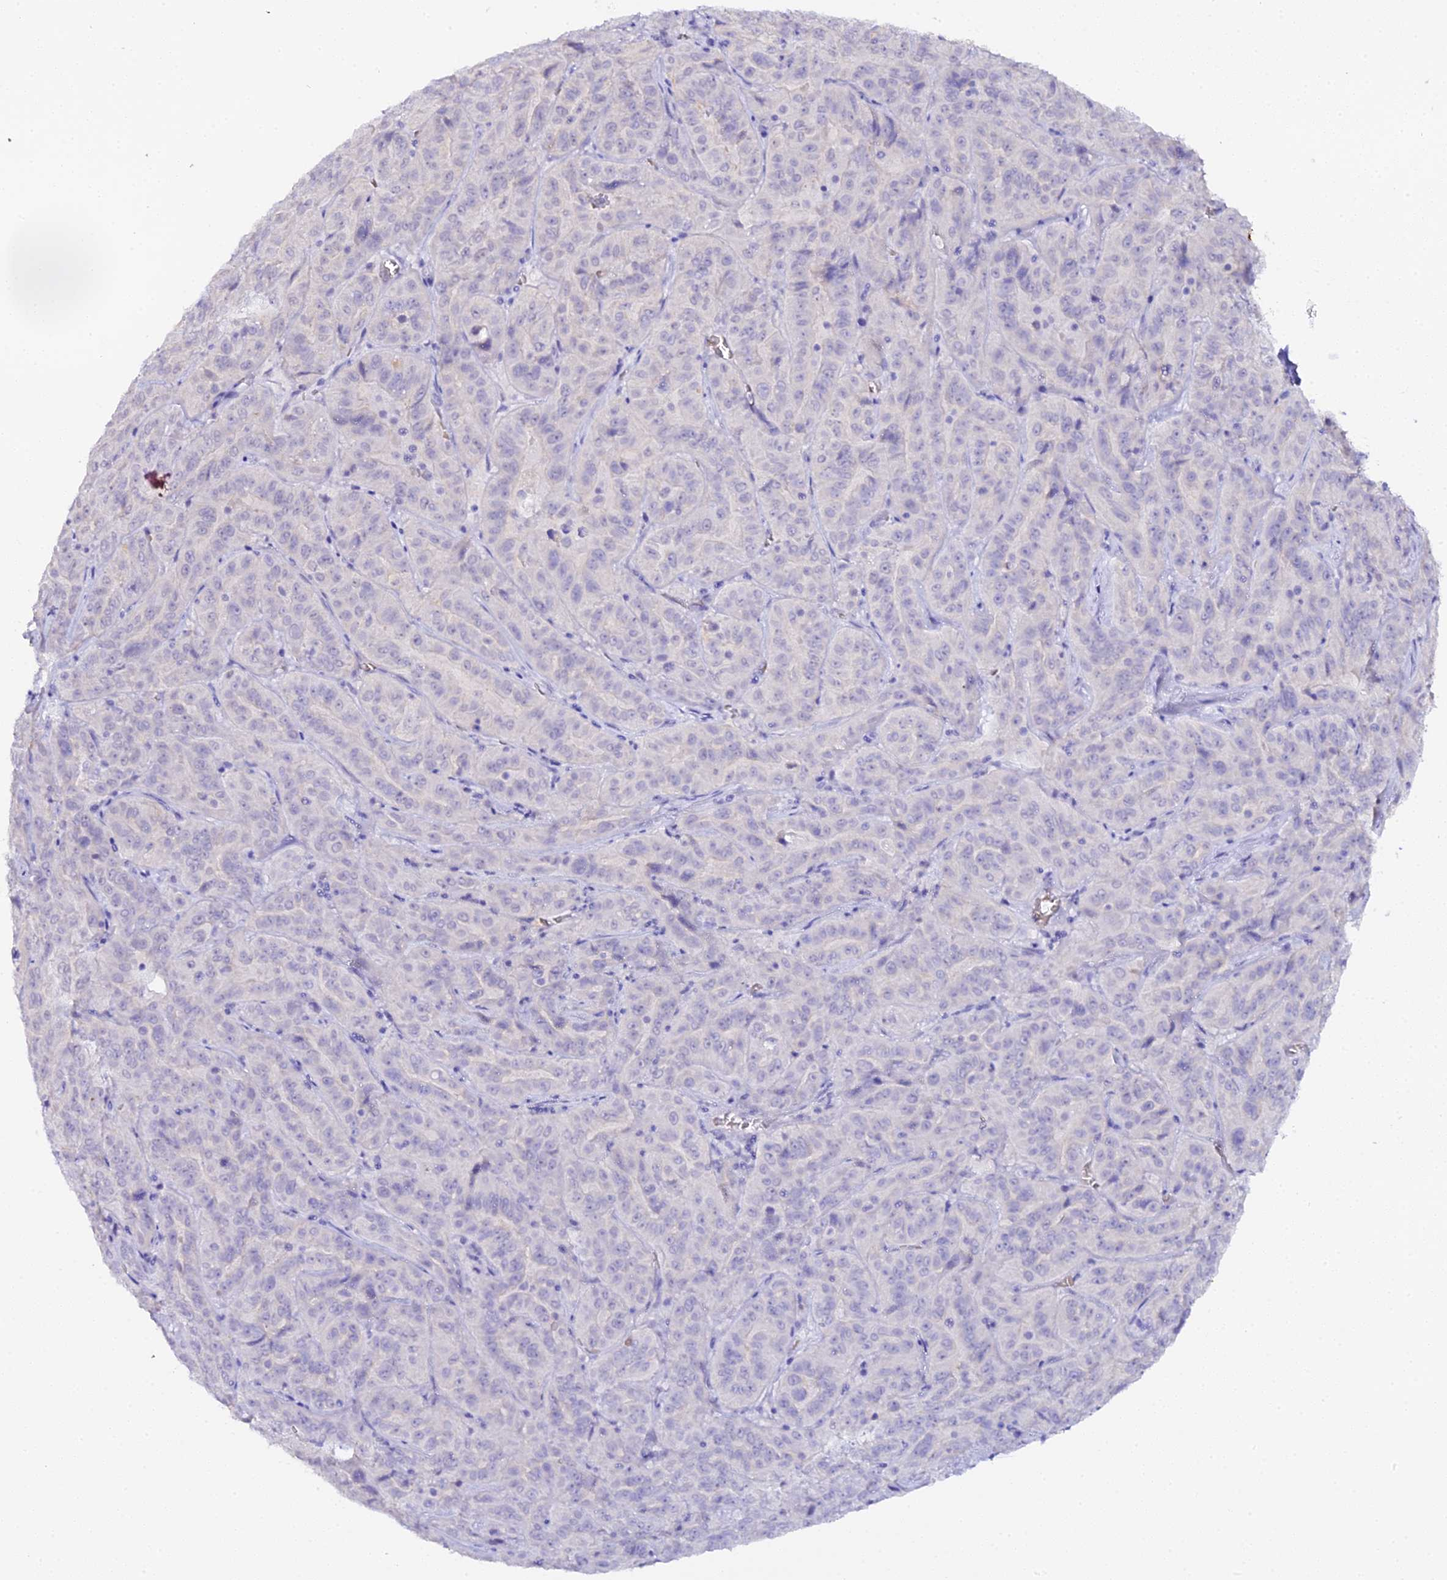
{"staining": {"intensity": "negative", "quantity": "none", "location": "none"}, "tissue": "pancreatic cancer", "cell_type": "Tumor cells", "image_type": "cancer", "snomed": [{"axis": "morphology", "description": "Adenocarcinoma, NOS"}, {"axis": "topography", "description": "Pancreas"}], "caption": "This micrograph is of pancreatic cancer (adenocarcinoma) stained with immunohistochemistry (IHC) to label a protein in brown with the nuclei are counter-stained blue. There is no expression in tumor cells. (Immunohistochemistry, brightfield microscopy, high magnification).", "gene": "CFAP45", "patient": {"sex": "male", "age": 63}}